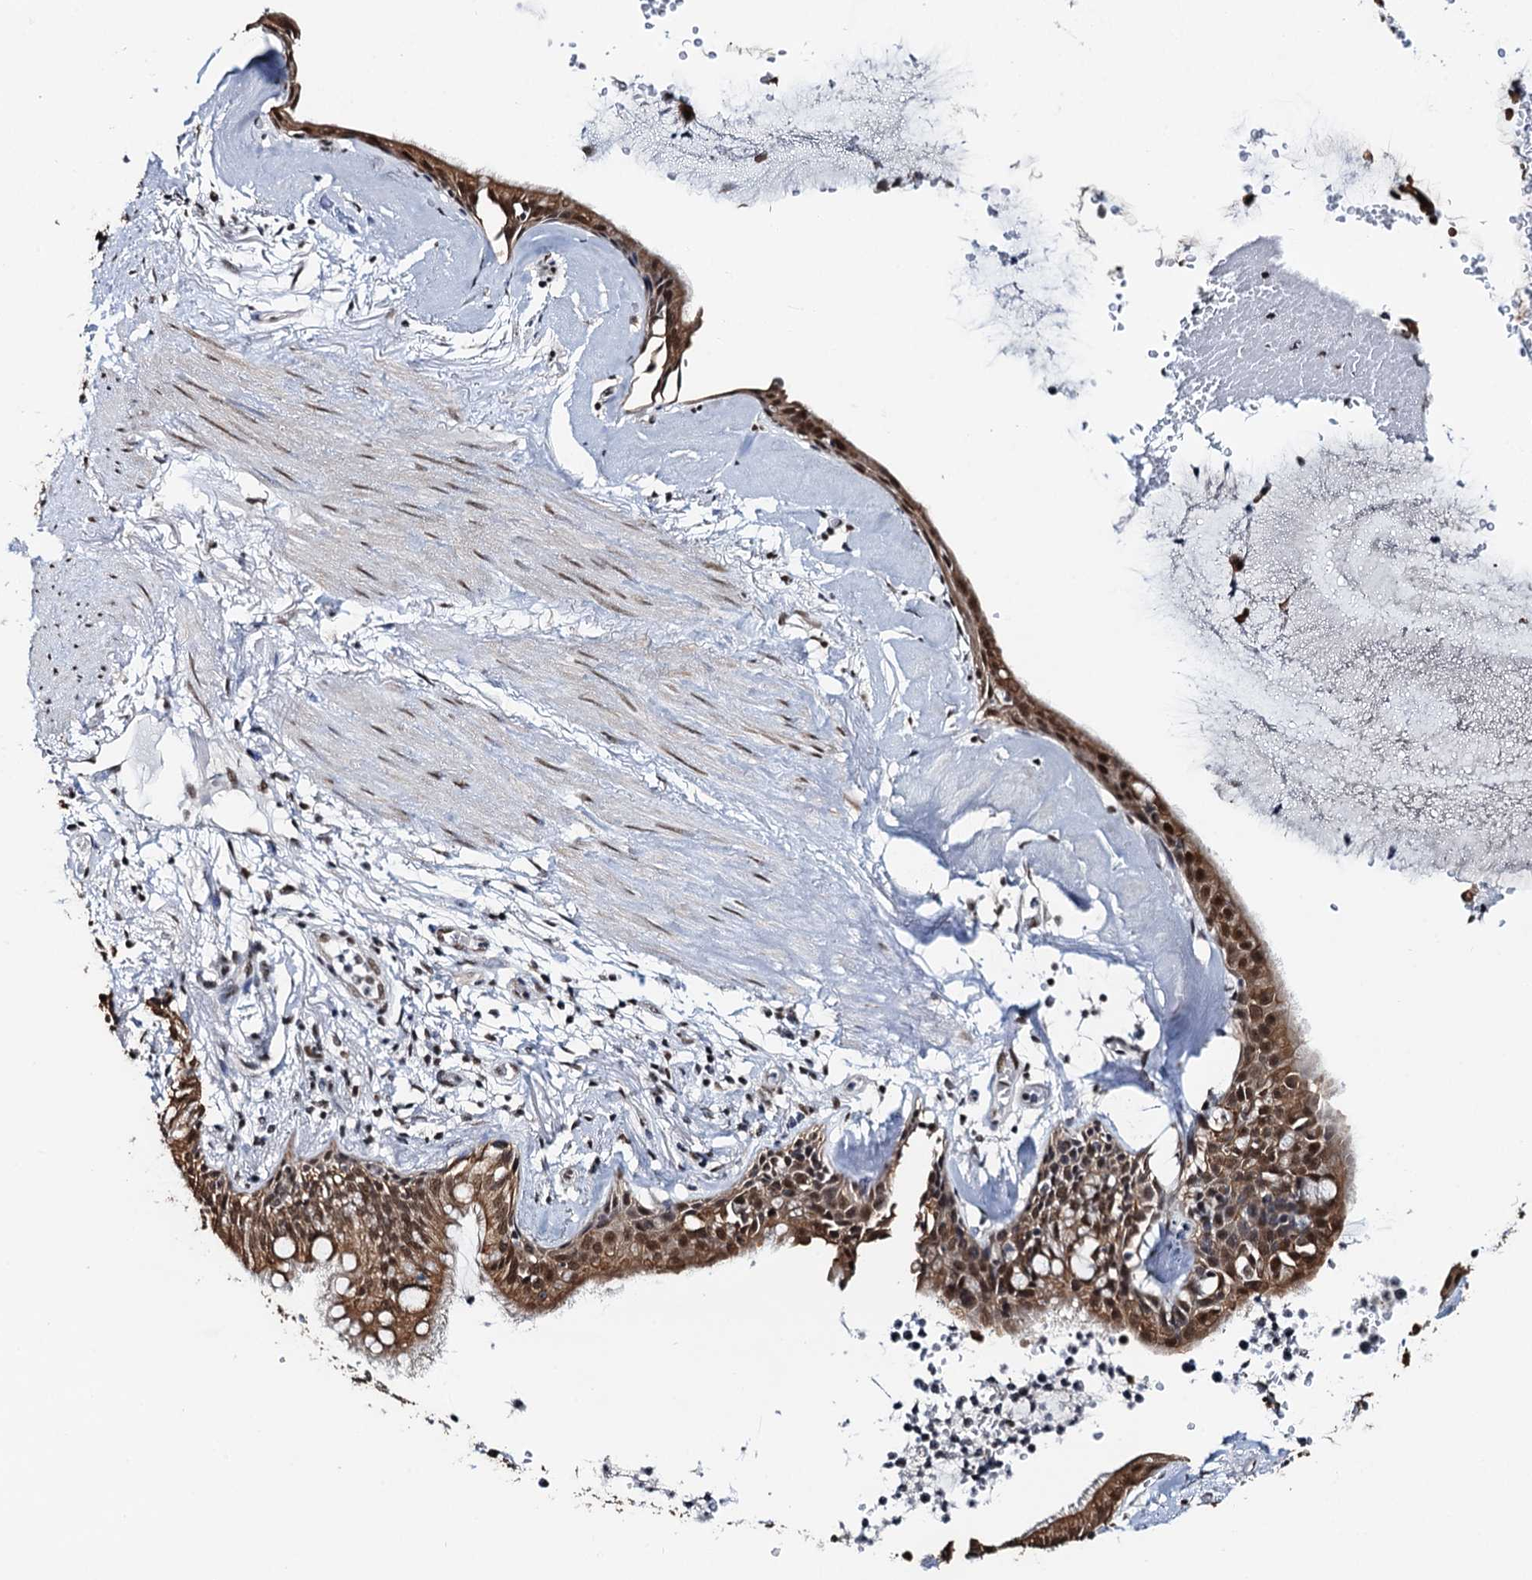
{"staining": {"intensity": "weak", "quantity": ">75%", "location": "nuclear"}, "tissue": "adipose tissue", "cell_type": "Adipocytes", "image_type": "normal", "snomed": [{"axis": "morphology", "description": "Normal tissue, NOS"}, {"axis": "topography", "description": "Cartilage tissue"}], "caption": "Weak nuclear protein positivity is present in approximately >75% of adipocytes in adipose tissue.", "gene": "ZNF609", "patient": {"sex": "female", "age": 63}}